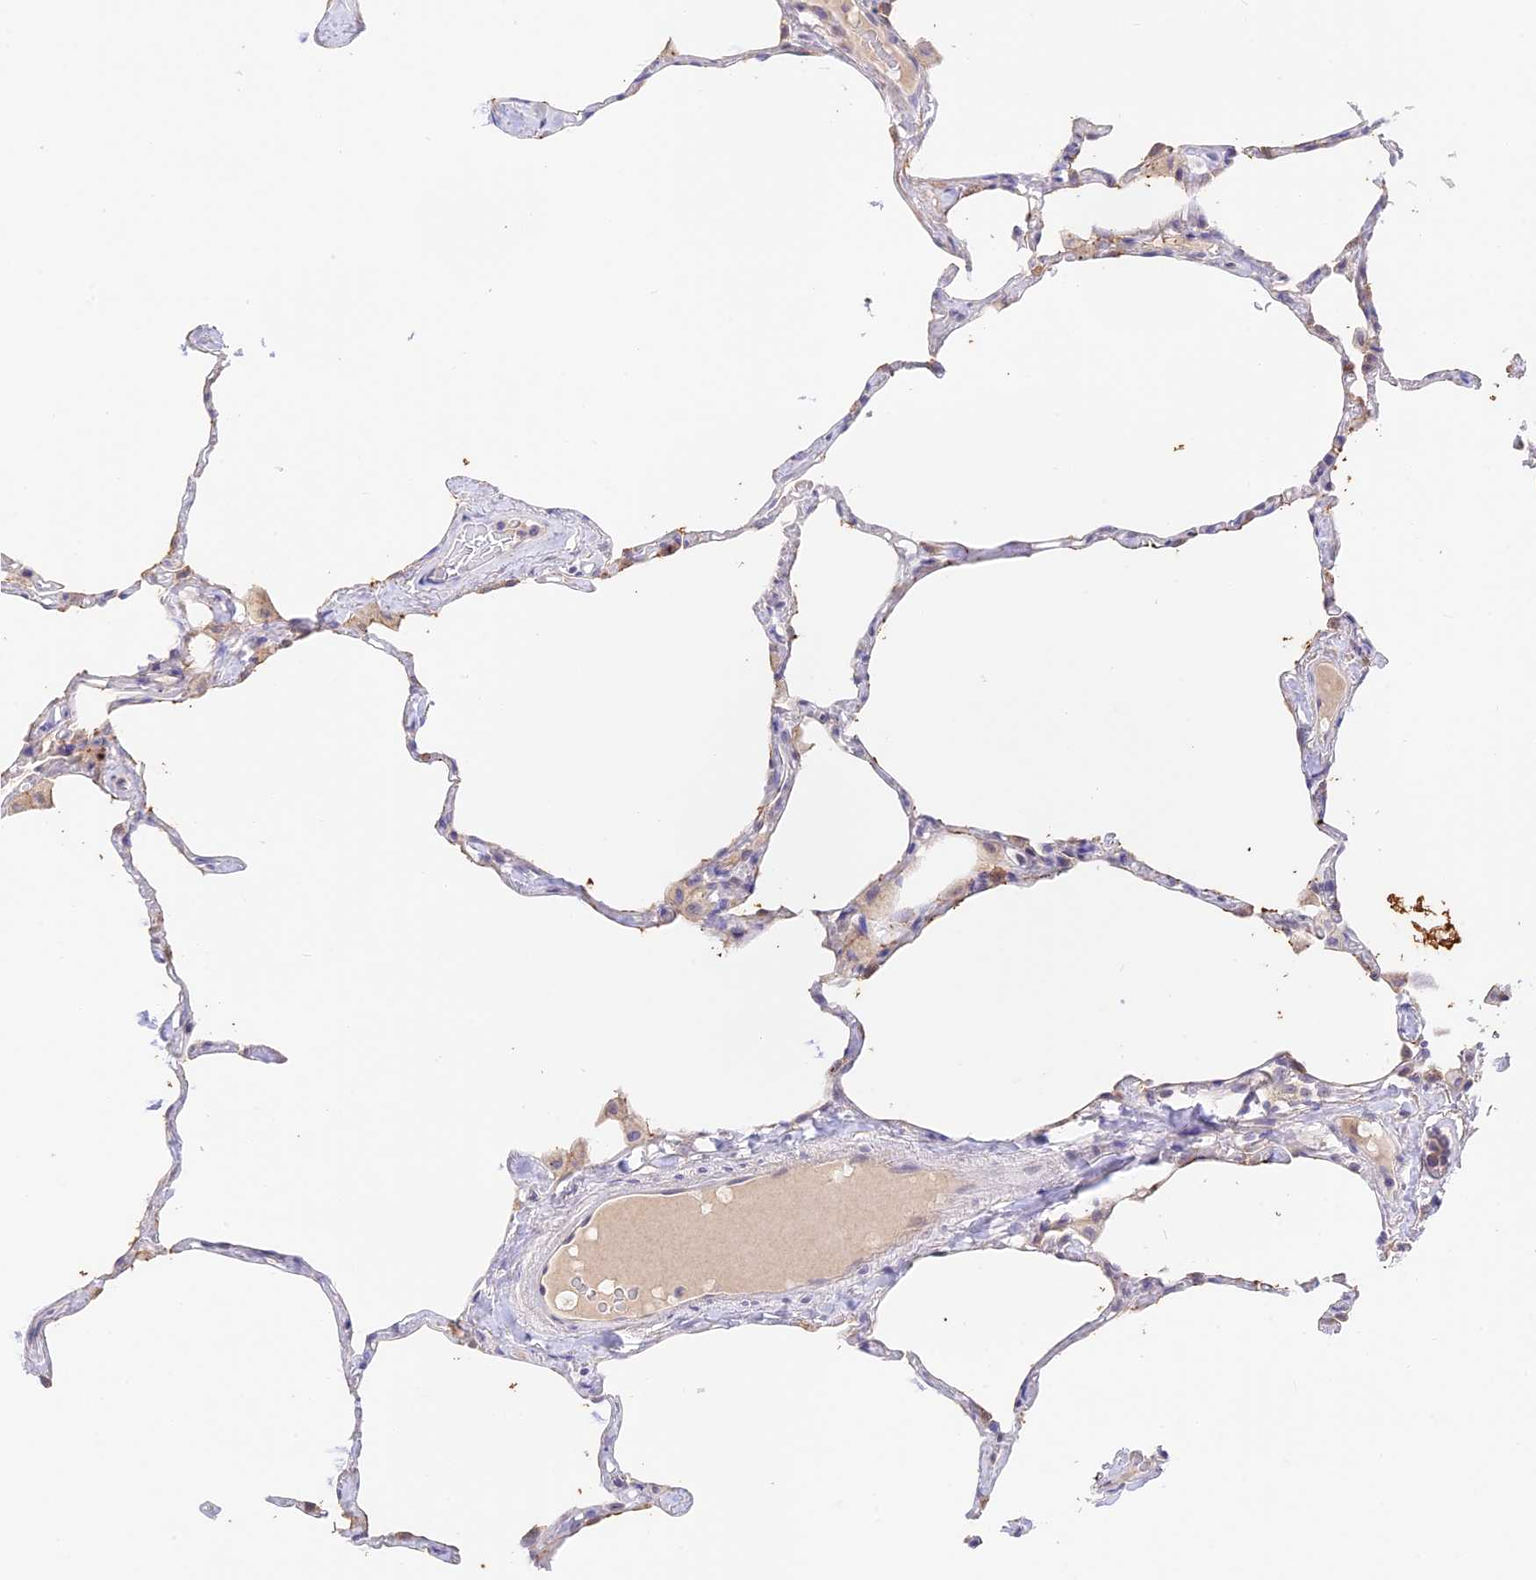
{"staining": {"intensity": "moderate", "quantity": "<25%", "location": "cytoplasmic/membranous"}, "tissue": "lung", "cell_type": "Alveolar cells", "image_type": "normal", "snomed": [{"axis": "morphology", "description": "Normal tissue, NOS"}, {"axis": "topography", "description": "Lung"}], "caption": "Moderate cytoplasmic/membranous protein expression is seen in about <25% of alveolar cells in lung.", "gene": "CAMSAP3", "patient": {"sex": "male", "age": 65}}